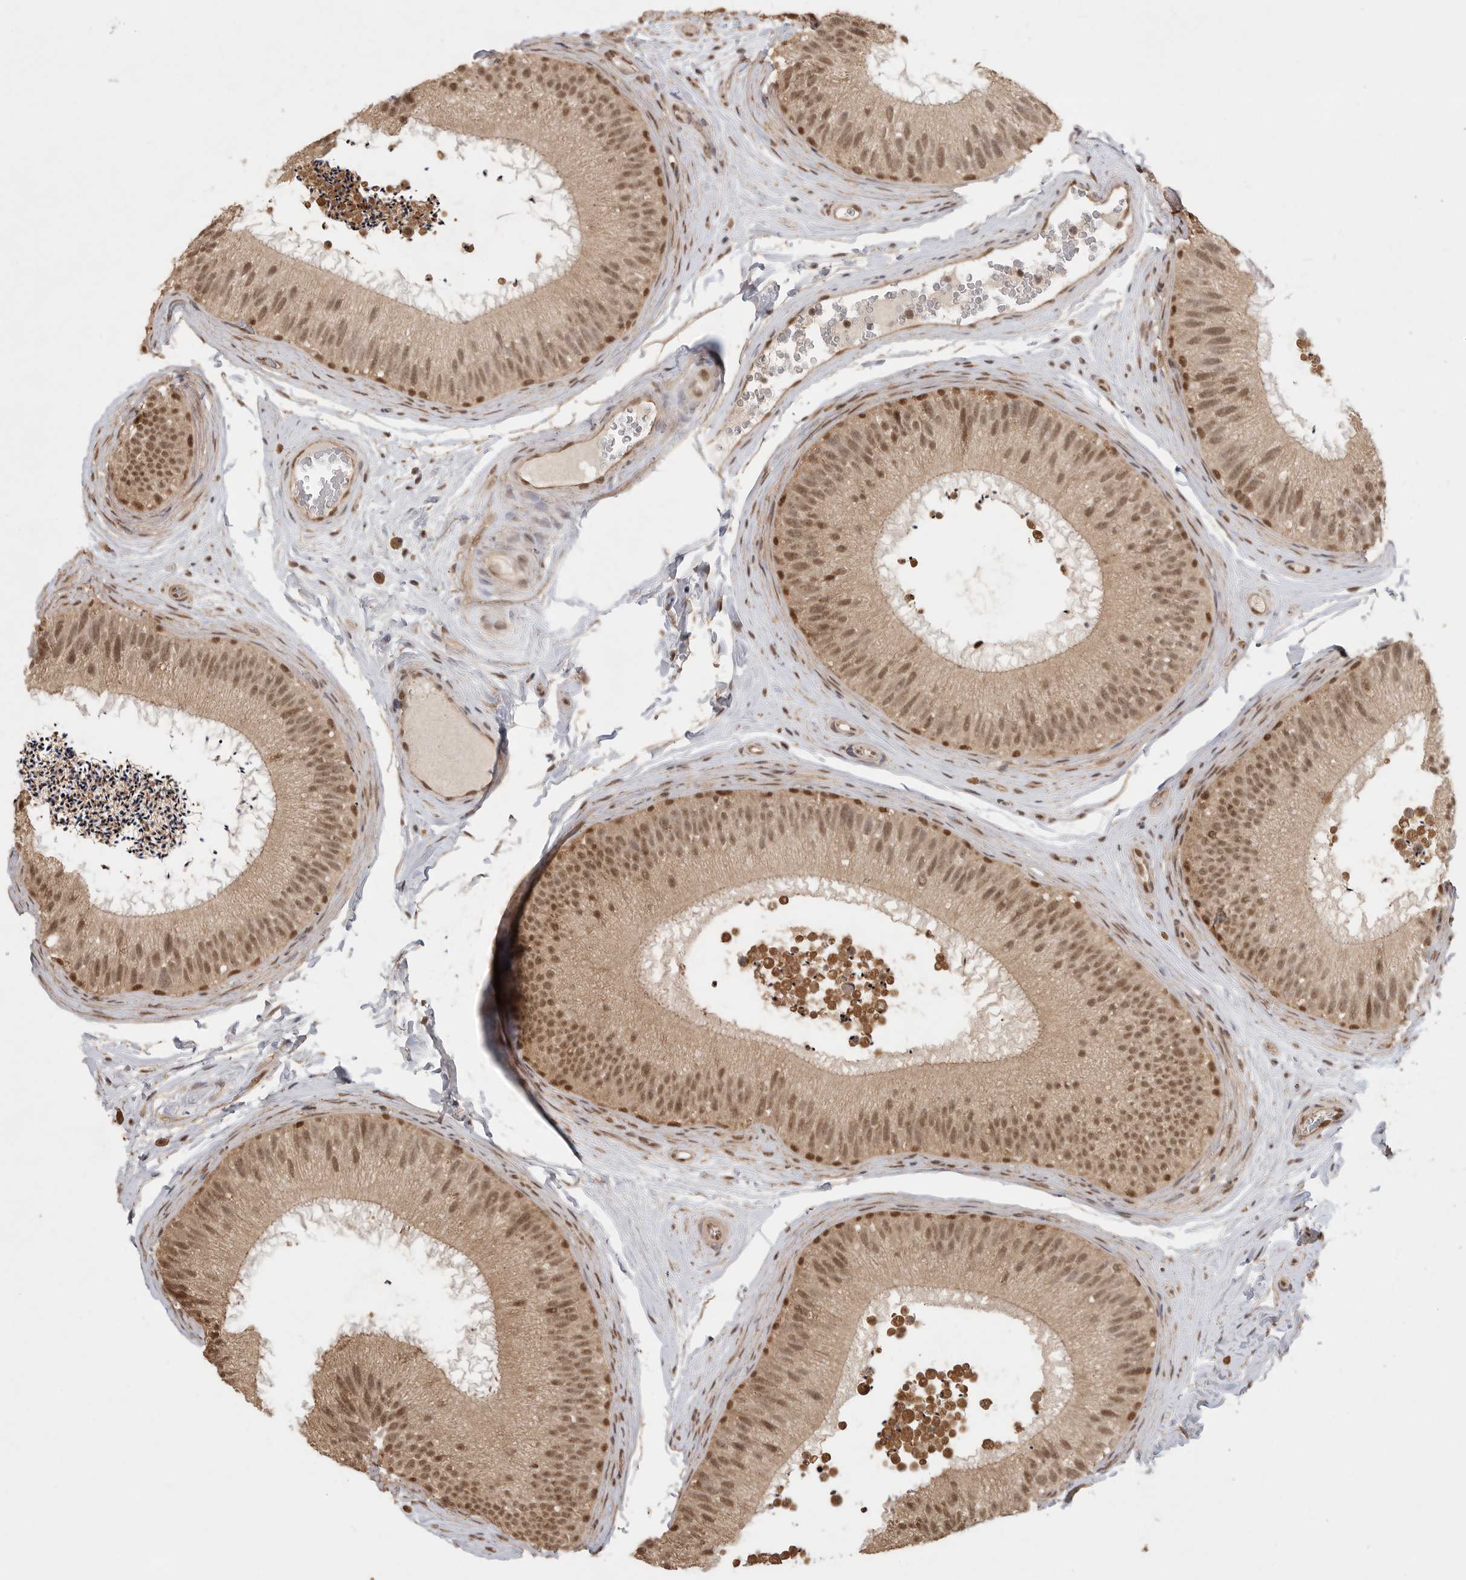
{"staining": {"intensity": "moderate", "quantity": ">75%", "location": "cytoplasmic/membranous,nuclear"}, "tissue": "epididymis", "cell_type": "Glandular cells", "image_type": "normal", "snomed": [{"axis": "morphology", "description": "Normal tissue, NOS"}, {"axis": "topography", "description": "Epididymis"}], "caption": "Immunohistochemical staining of normal epididymis shows medium levels of moderate cytoplasmic/membranous,nuclear expression in approximately >75% of glandular cells.", "gene": "DFFA", "patient": {"sex": "male", "age": 45}}